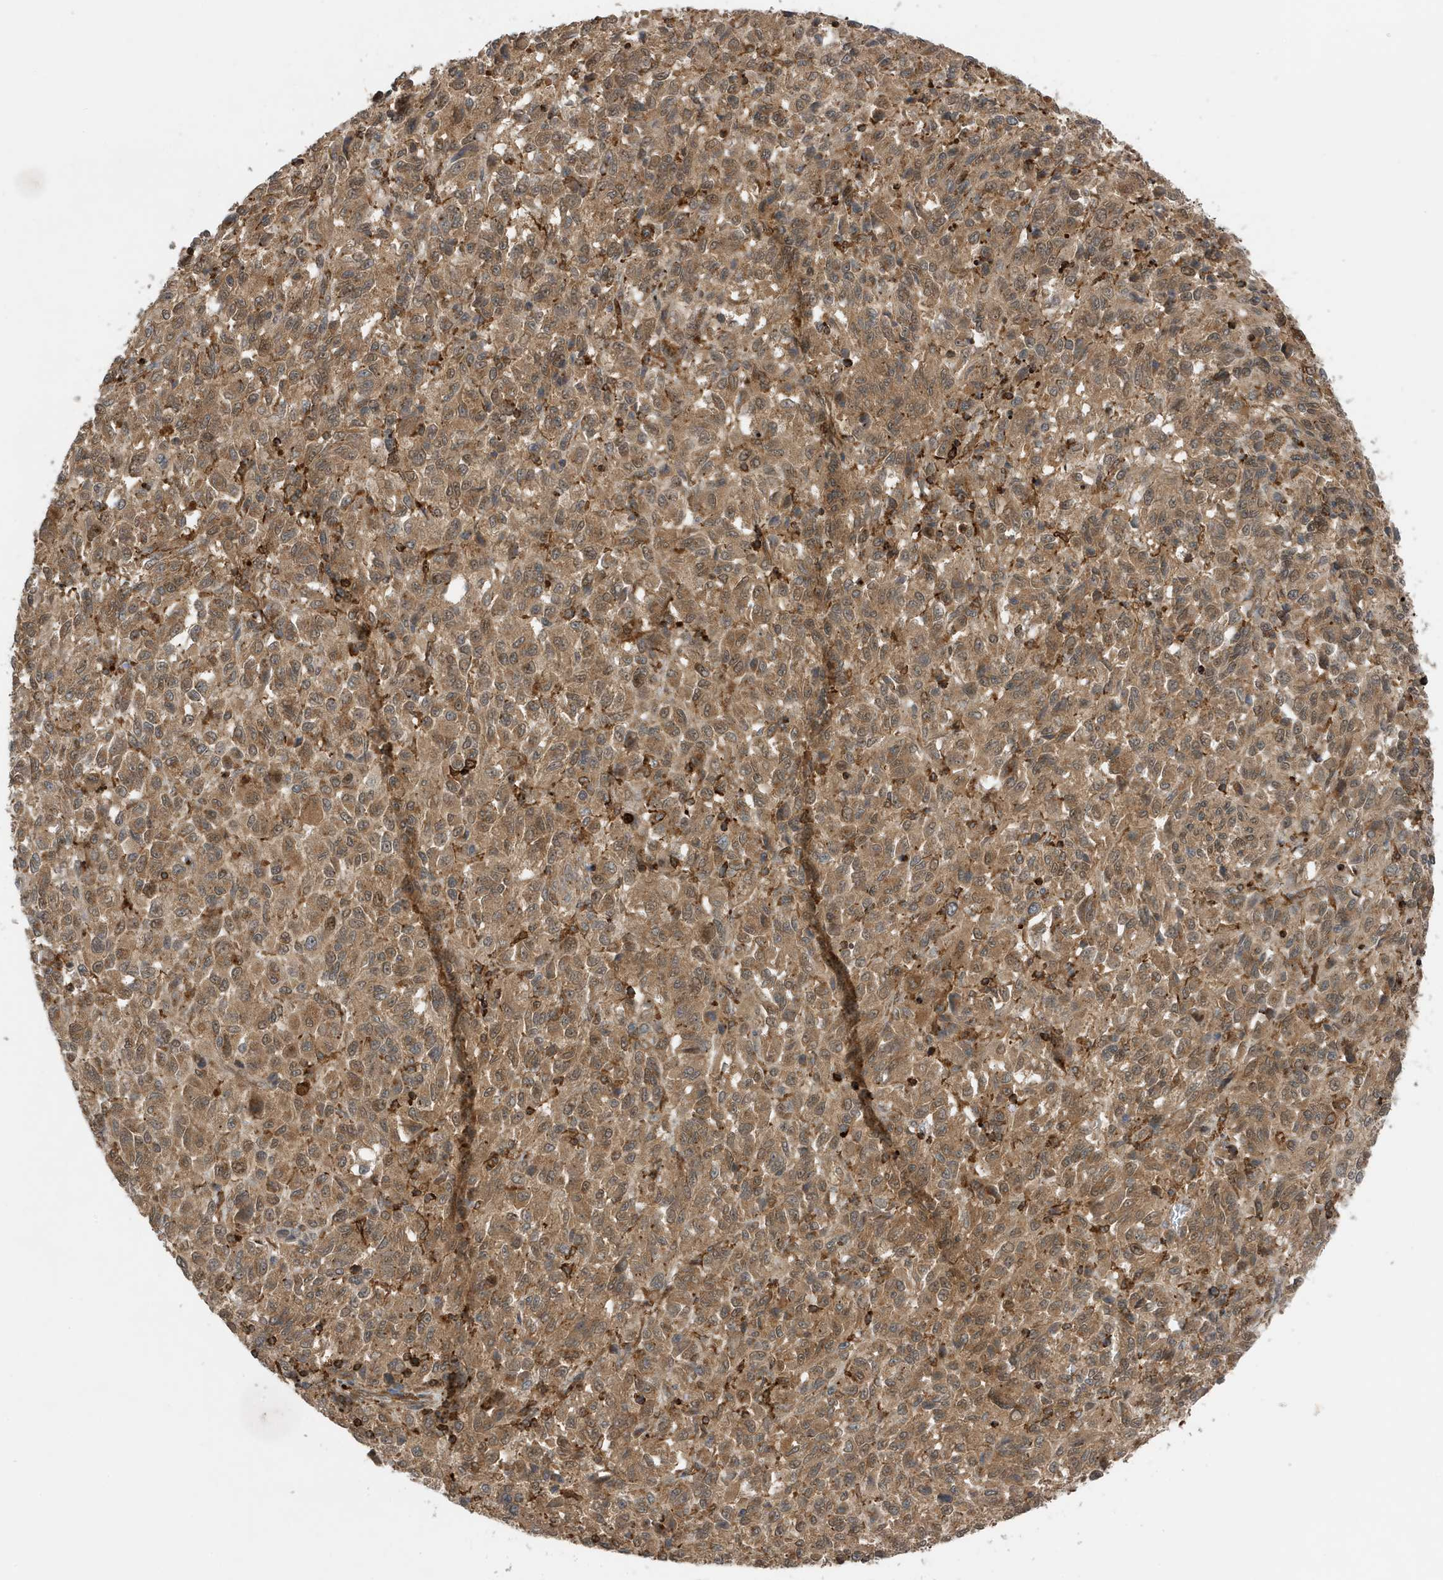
{"staining": {"intensity": "moderate", "quantity": ">75%", "location": "cytoplasmic/membranous,nuclear"}, "tissue": "melanoma", "cell_type": "Tumor cells", "image_type": "cancer", "snomed": [{"axis": "morphology", "description": "Malignant melanoma, Metastatic site"}, {"axis": "topography", "description": "Lung"}], "caption": "A histopathology image of human malignant melanoma (metastatic site) stained for a protein displays moderate cytoplasmic/membranous and nuclear brown staining in tumor cells.", "gene": "TATDN3", "patient": {"sex": "male", "age": 64}}